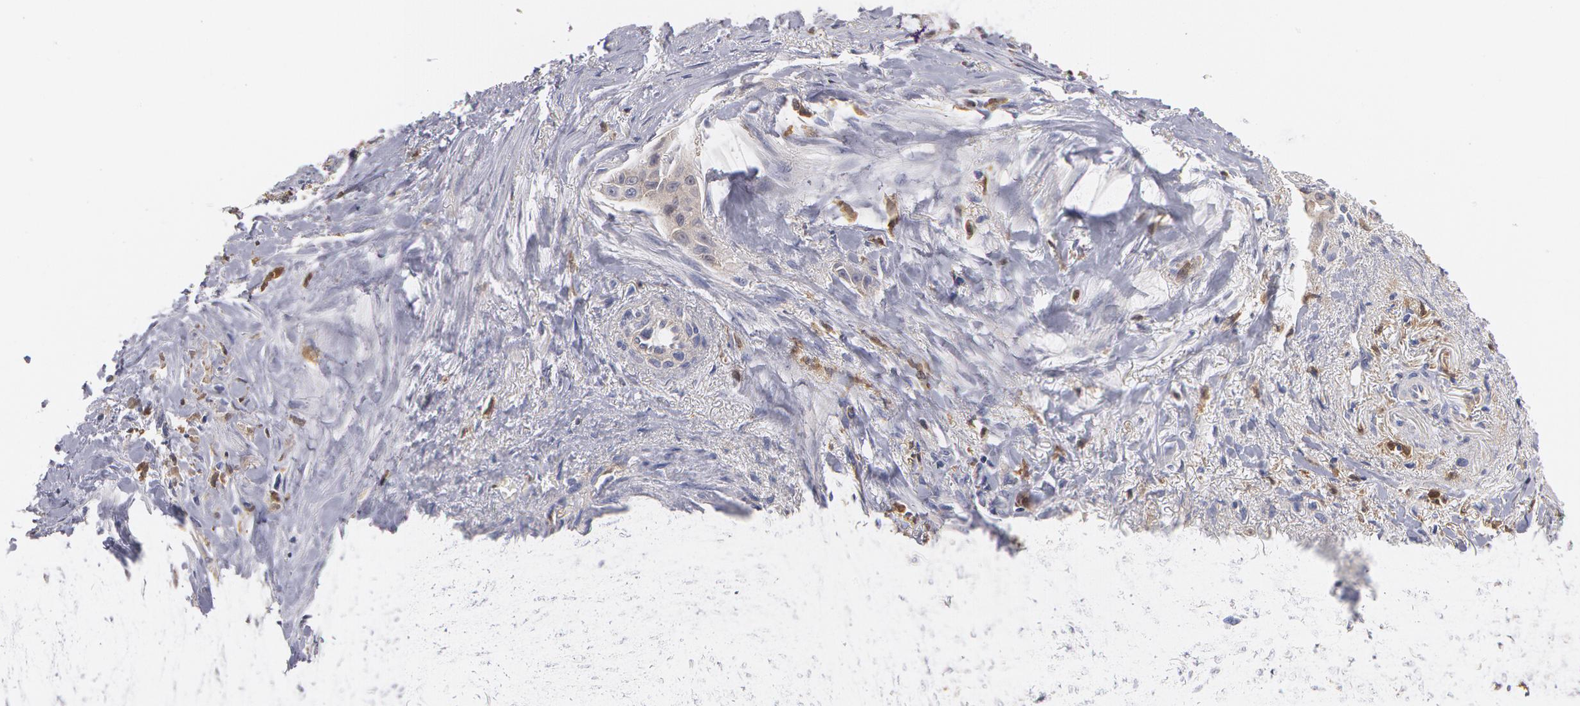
{"staining": {"intensity": "weak", "quantity": ">75%", "location": "cytoplasmic/membranous"}, "tissue": "pancreatic cancer", "cell_type": "Tumor cells", "image_type": "cancer", "snomed": [{"axis": "morphology", "description": "Adenocarcinoma, NOS"}, {"axis": "topography", "description": "Pancreas"}], "caption": "The photomicrograph displays immunohistochemical staining of pancreatic cancer (adenocarcinoma). There is weak cytoplasmic/membranous expression is identified in approximately >75% of tumor cells.", "gene": "SYK", "patient": {"sex": "male", "age": 59}}